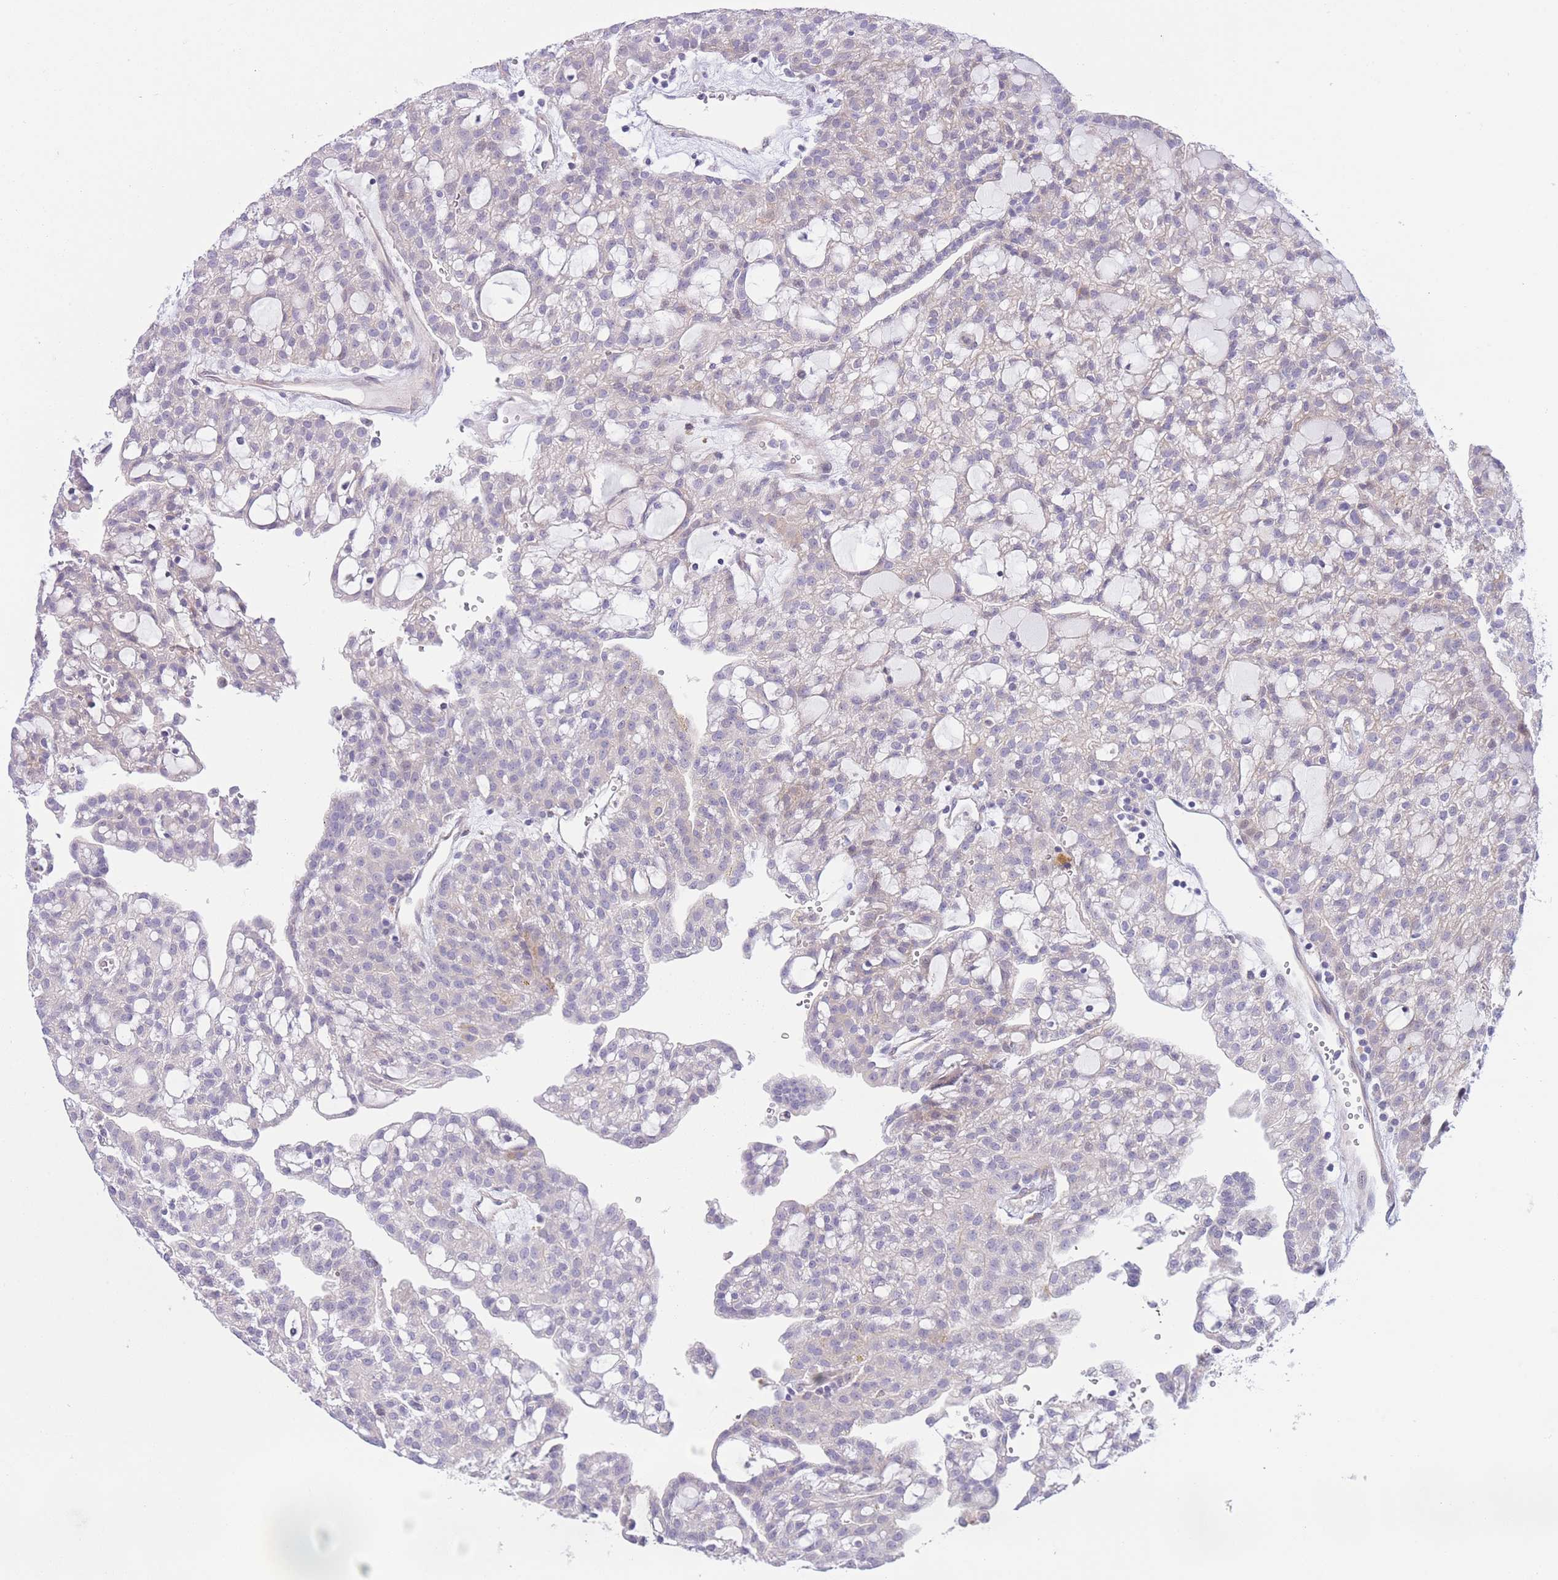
{"staining": {"intensity": "weak", "quantity": "<25%", "location": "cytoplasmic/membranous"}, "tissue": "renal cancer", "cell_type": "Tumor cells", "image_type": "cancer", "snomed": [{"axis": "morphology", "description": "Adenocarcinoma, NOS"}, {"axis": "topography", "description": "Kidney"}], "caption": "Renal adenocarcinoma was stained to show a protein in brown. There is no significant staining in tumor cells.", "gene": "C9orf152", "patient": {"sex": "male", "age": 63}}